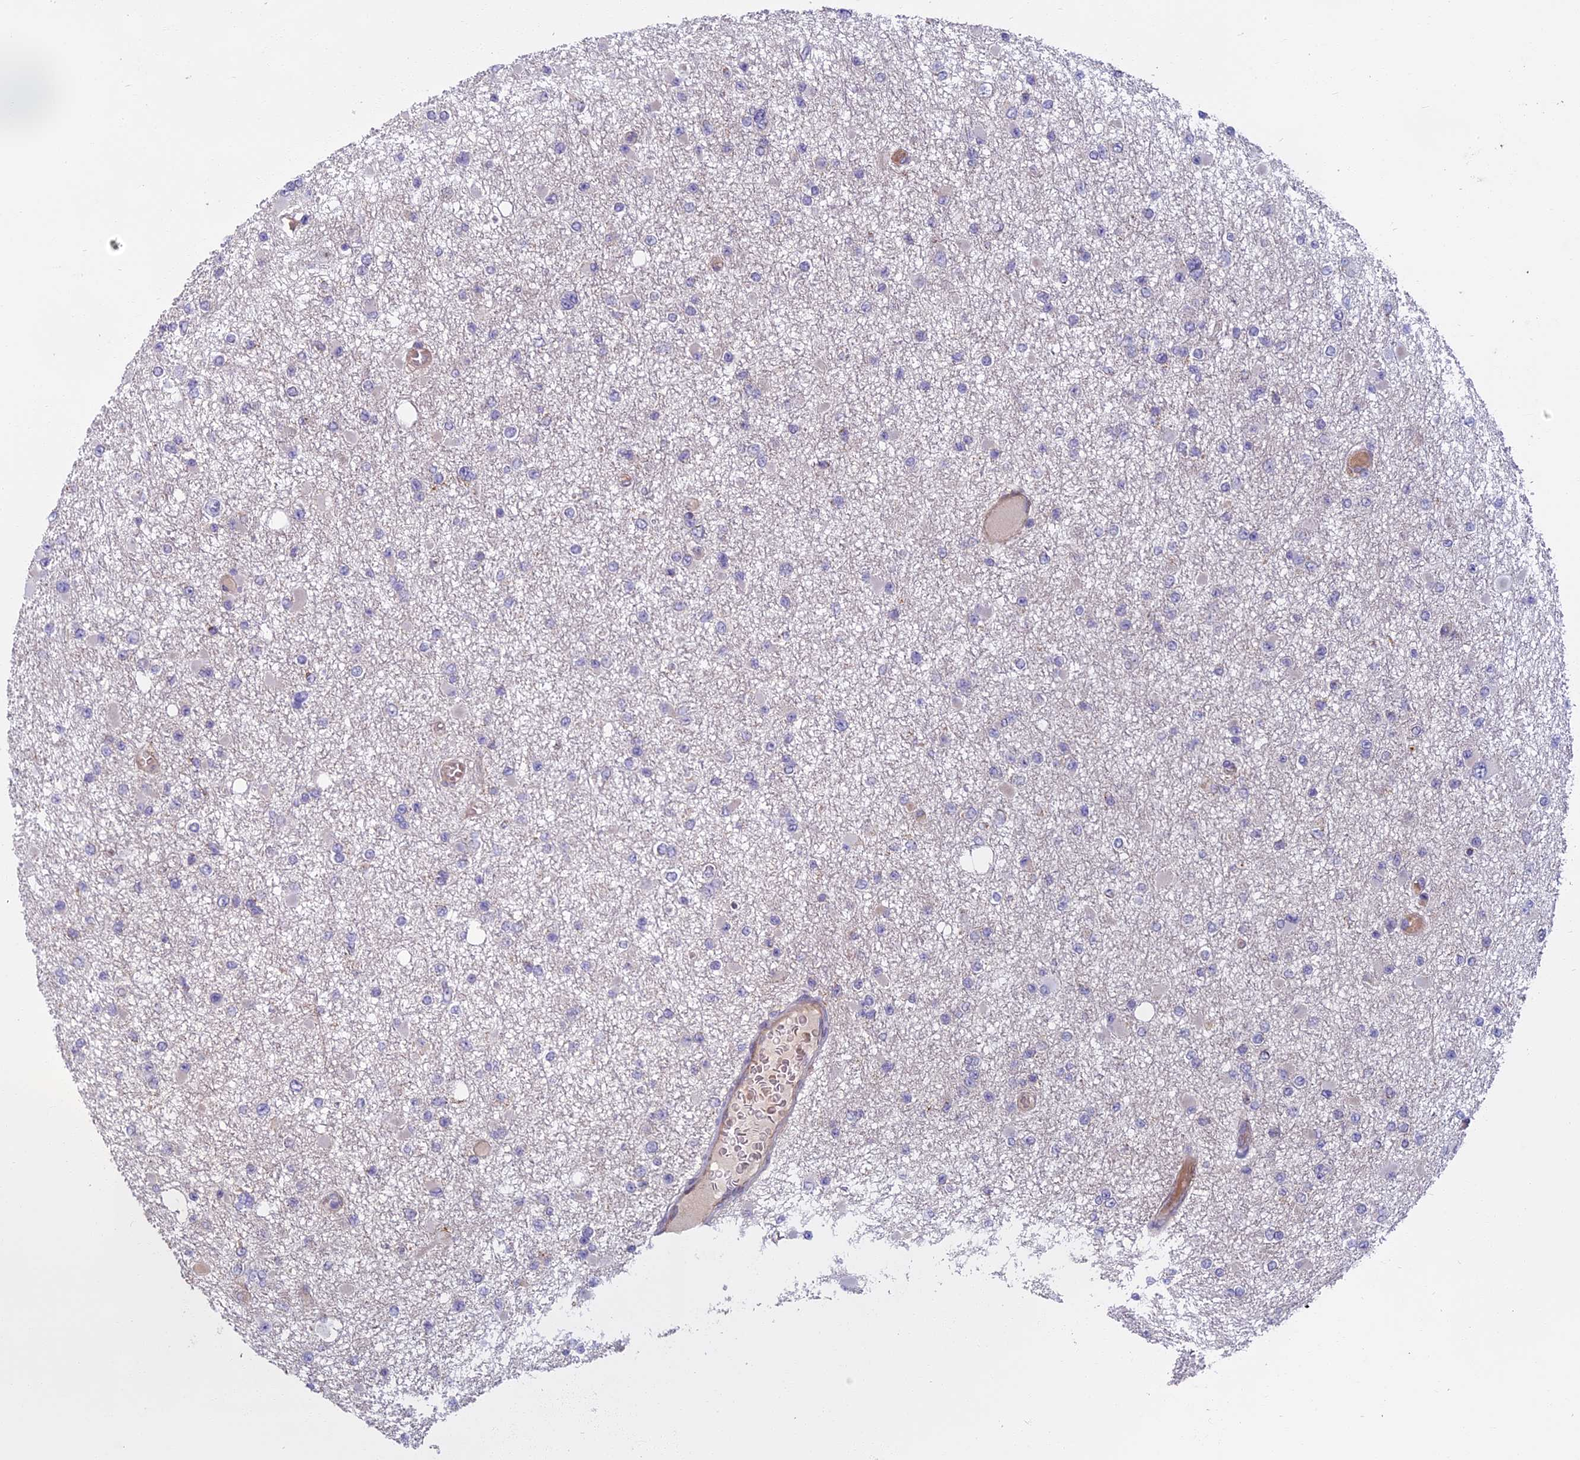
{"staining": {"intensity": "negative", "quantity": "none", "location": "none"}, "tissue": "glioma", "cell_type": "Tumor cells", "image_type": "cancer", "snomed": [{"axis": "morphology", "description": "Glioma, malignant, Low grade"}, {"axis": "topography", "description": "Brain"}], "caption": "Glioma stained for a protein using immunohistochemistry displays no expression tumor cells.", "gene": "EDAR", "patient": {"sex": "female", "age": 22}}